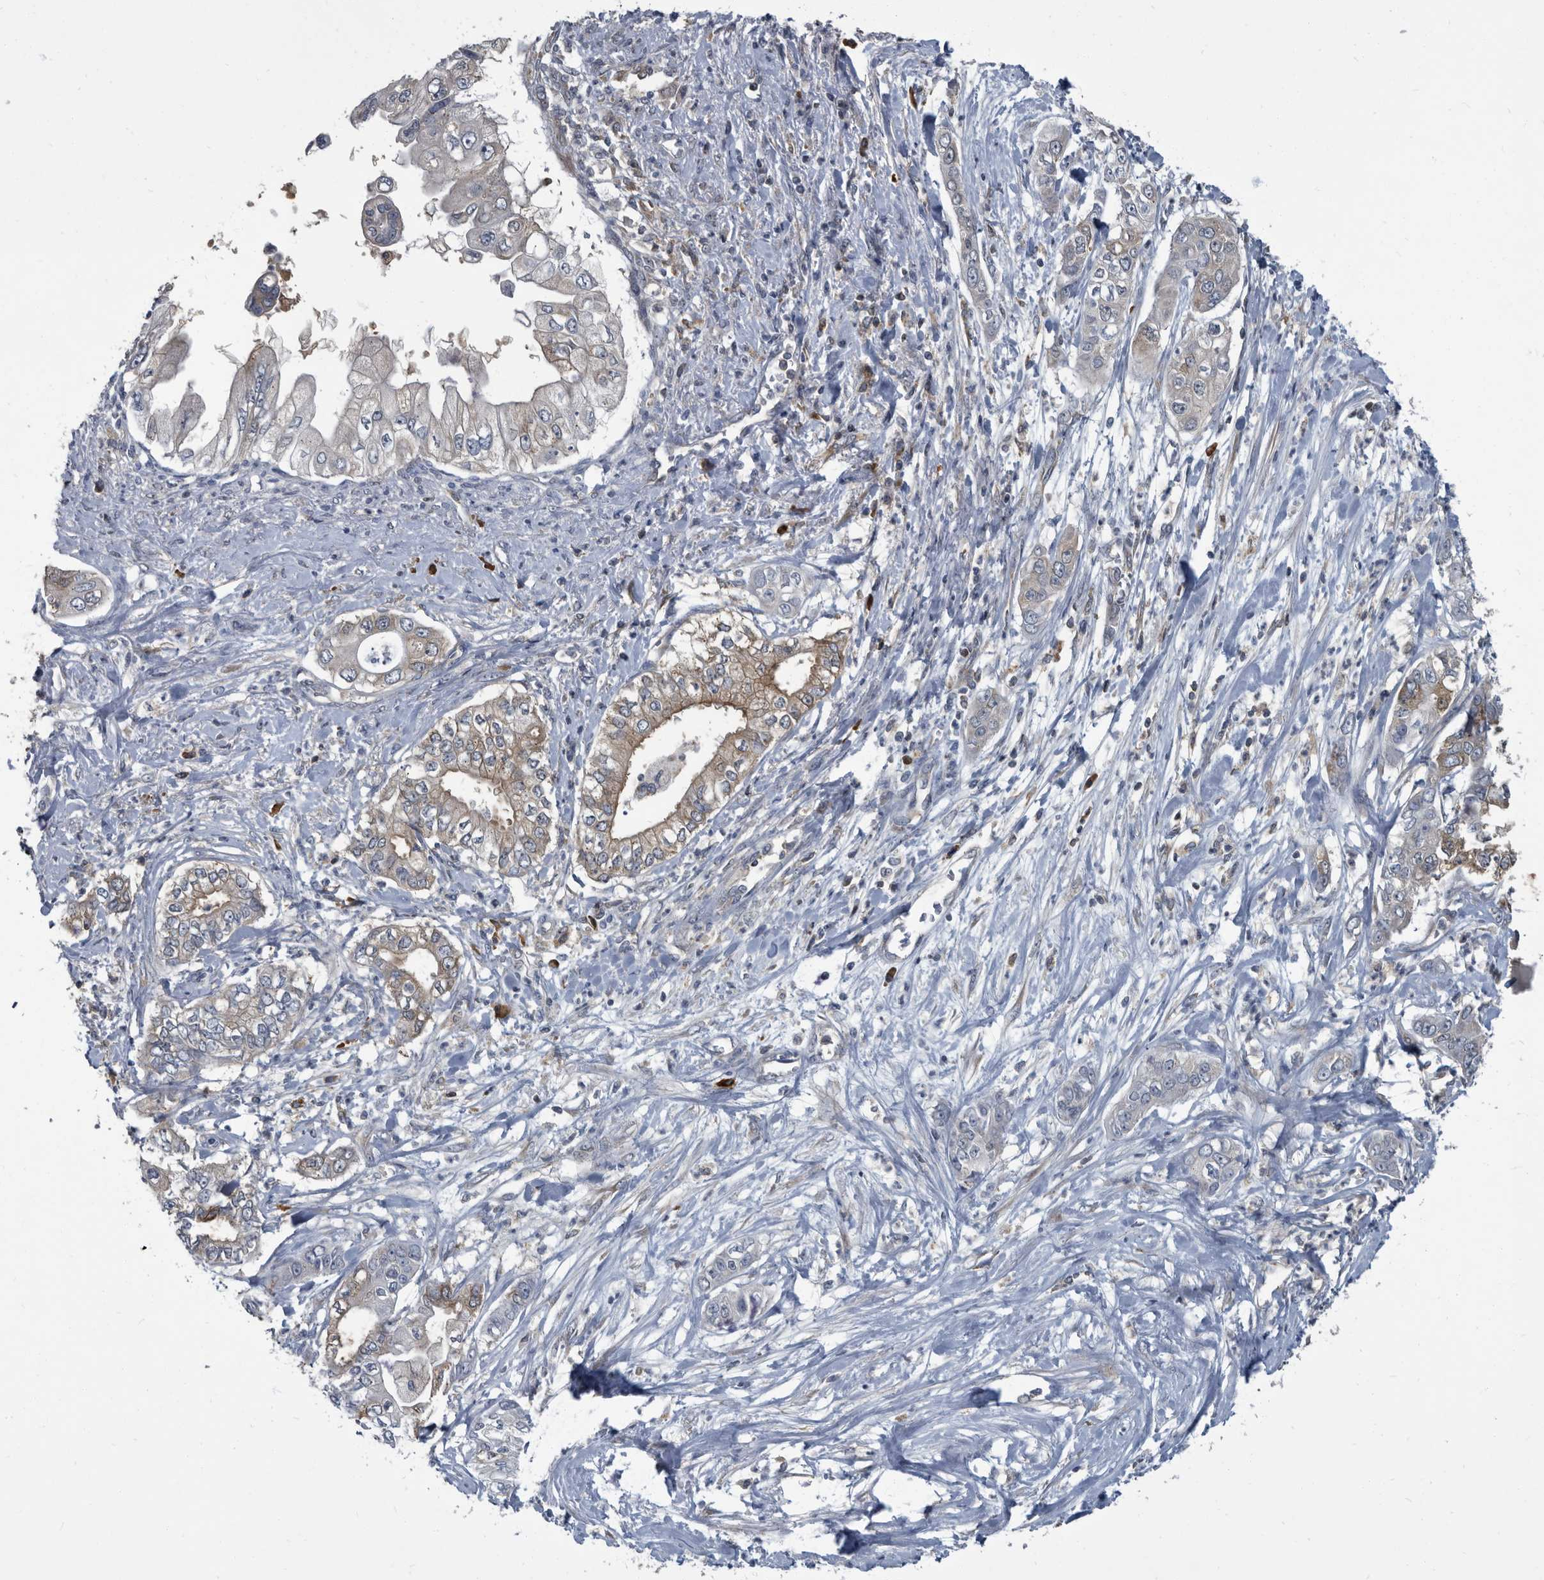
{"staining": {"intensity": "weak", "quantity": "<25%", "location": "cytoplasmic/membranous"}, "tissue": "pancreatic cancer", "cell_type": "Tumor cells", "image_type": "cancer", "snomed": [{"axis": "morphology", "description": "Adenocarcinoma, NOS"}, {"axis": "topography", "description": "Pancreas"}], "caption": "A micrograph of human pancreatic adenocarcinoma is negative for staining in tumor cells.", "gene": "CDV3", "patient": {"sex": "female", "age": 78}}